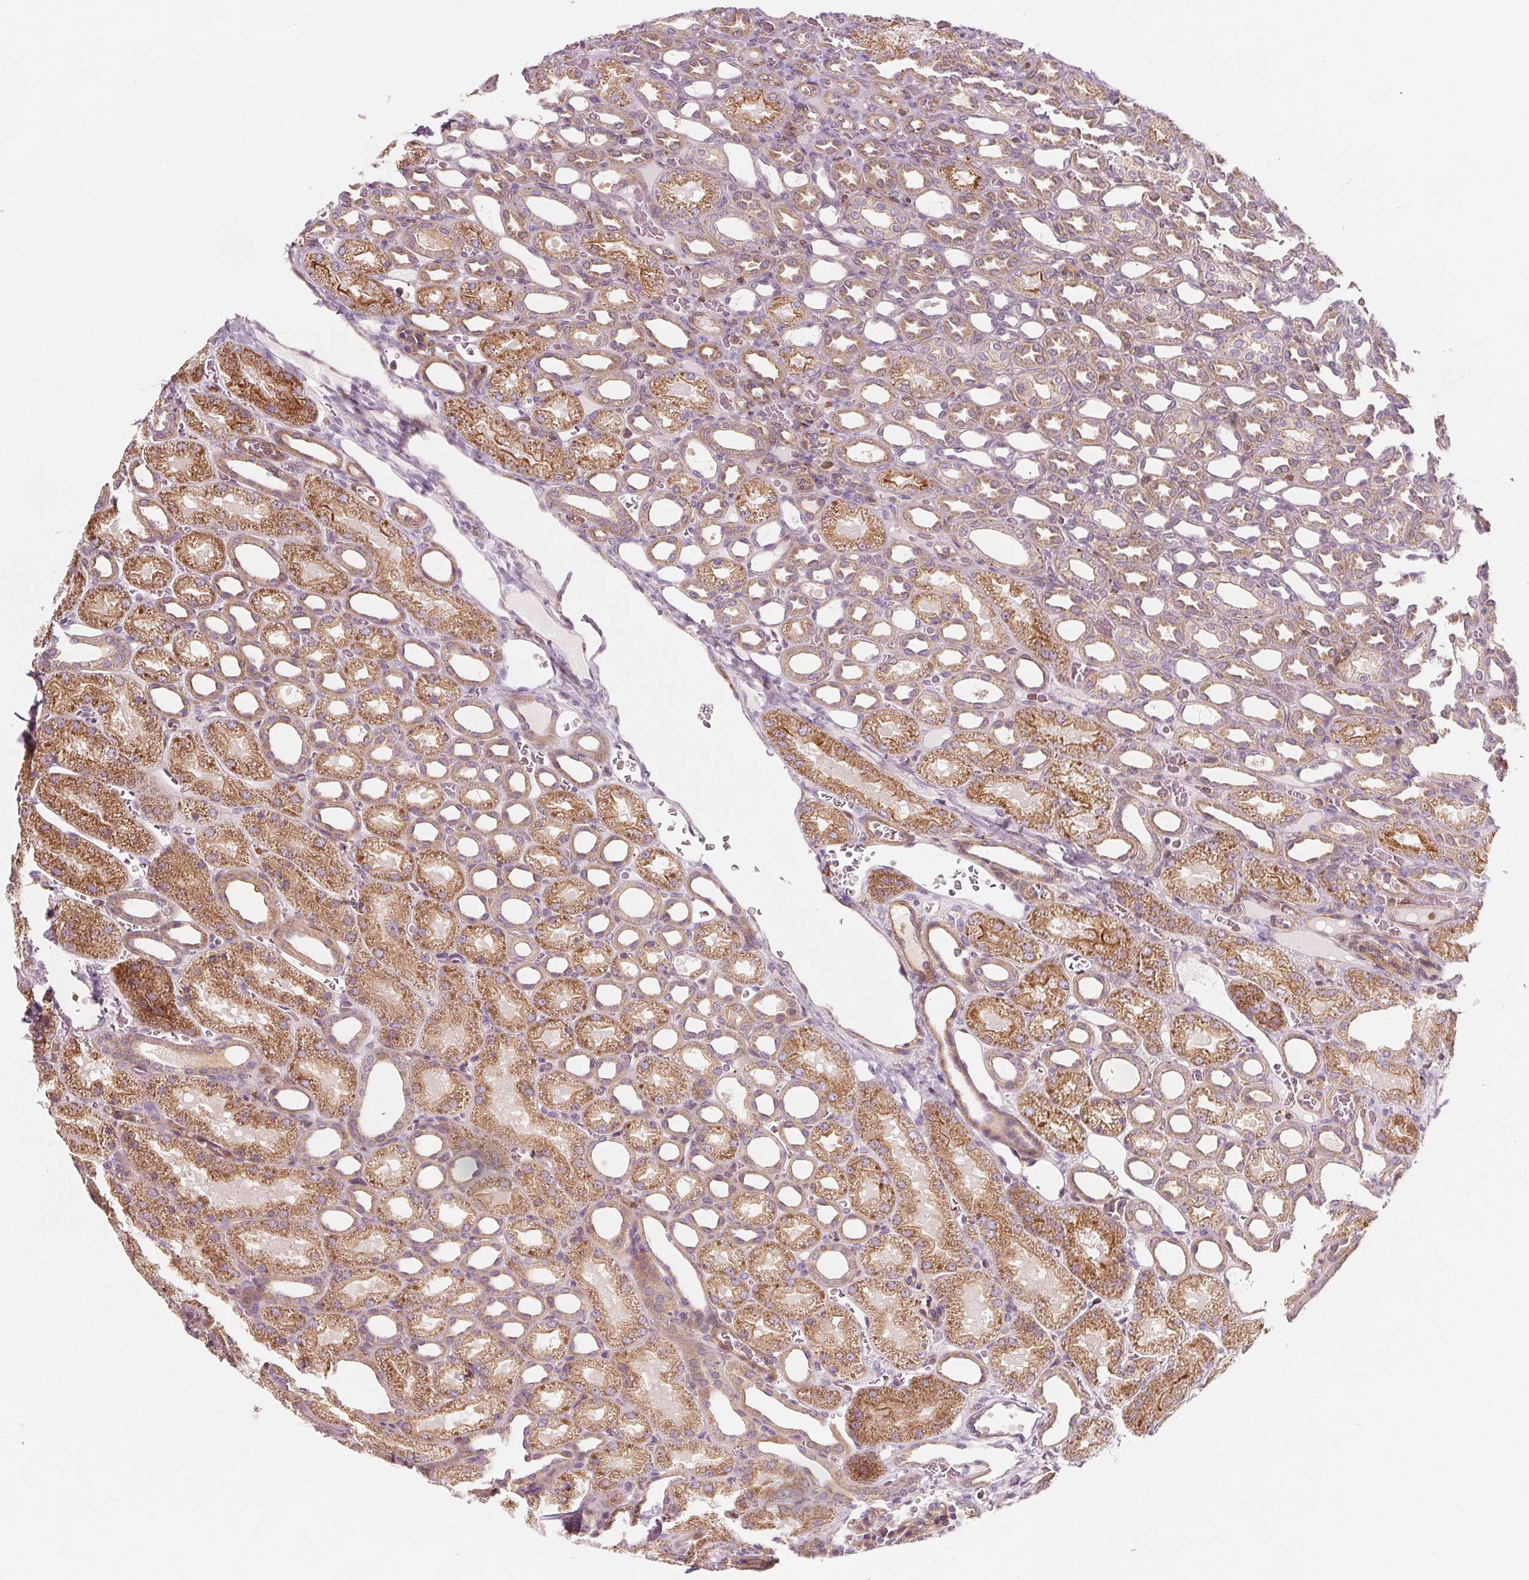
{"staining": {"intensity": "moderate", "quantity": "25%-75%", "location": "cytoplasmic/membranous"}, "tissue": "kidney", "cell_type": "Cells in glomeruli", "image_type": "normal", "snomed": [{"axis": "morphology", "description": "Normal tissue, NOS"}, {"axis": "topography", "description": "Kidney"}], "caption": "Human kidney stained for a protein (brown) shows moderate cytoplasmic/membranous positive positivity in about 25%-75% of cells in glomeruli.", "gene": "ADAM33", "patient": {"sex": "male", "age": 2}}